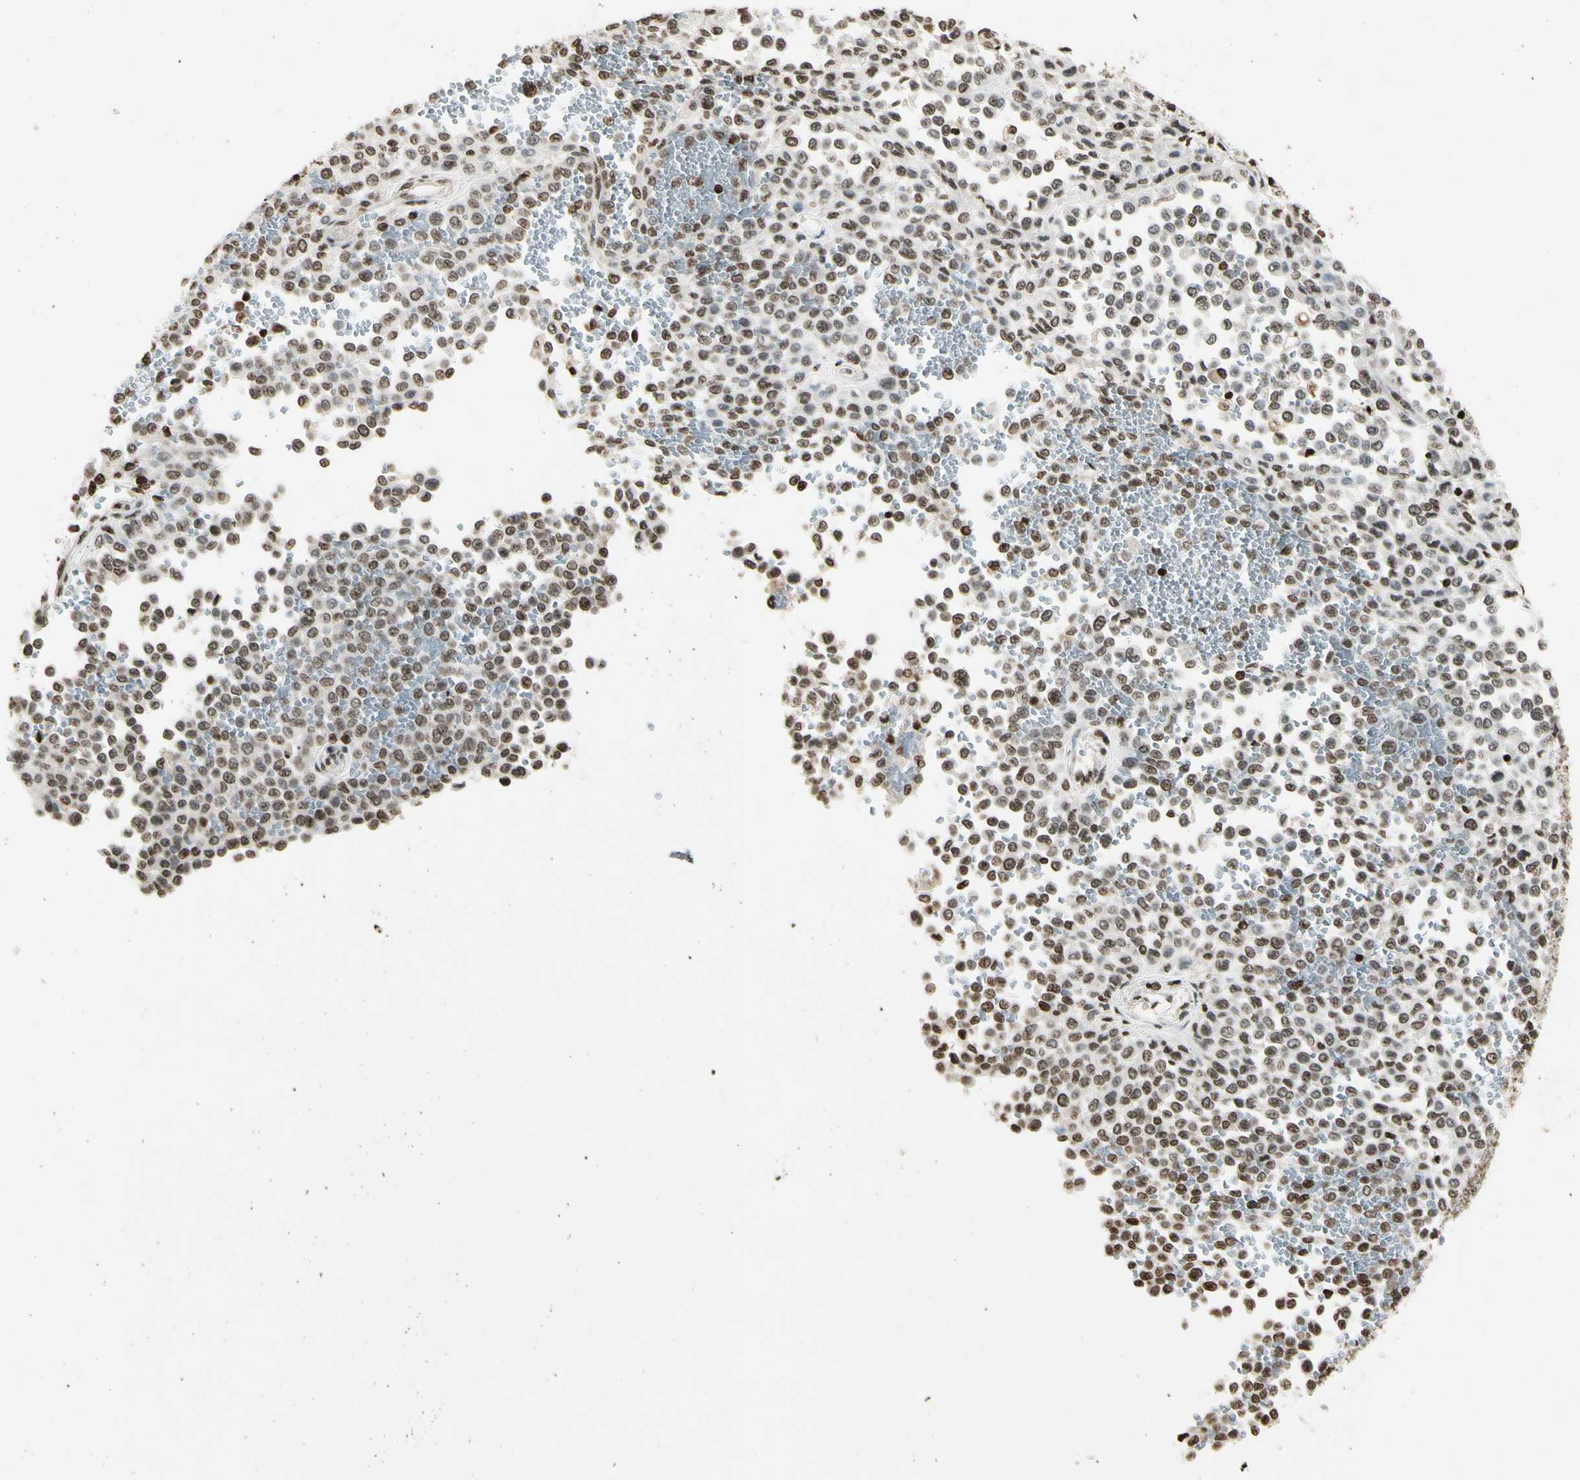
{"staining": {"intensity": "weak", "quantity": ">75%", "location": "nuclear"}, "tissue": "melanoma", "cell_type": "Tumor cells", "image_type": "cancer", "snomed": [{"axis": "morphology", "description": "Malignant melanoma, Metastatic site"}, {"axis": "topography", "description": "Pancreas"}], "caption": "IHC photomicrograph of neoplastic tissue: human melanoma stained using immunohistochemistry (IHC) shows low levels of weak protein expression localized specifically in the nuclear of tumor cells, appearing as a nuclear brown color.", "gene": "RORA", "patient": {"sex": "female", "age": 30}}